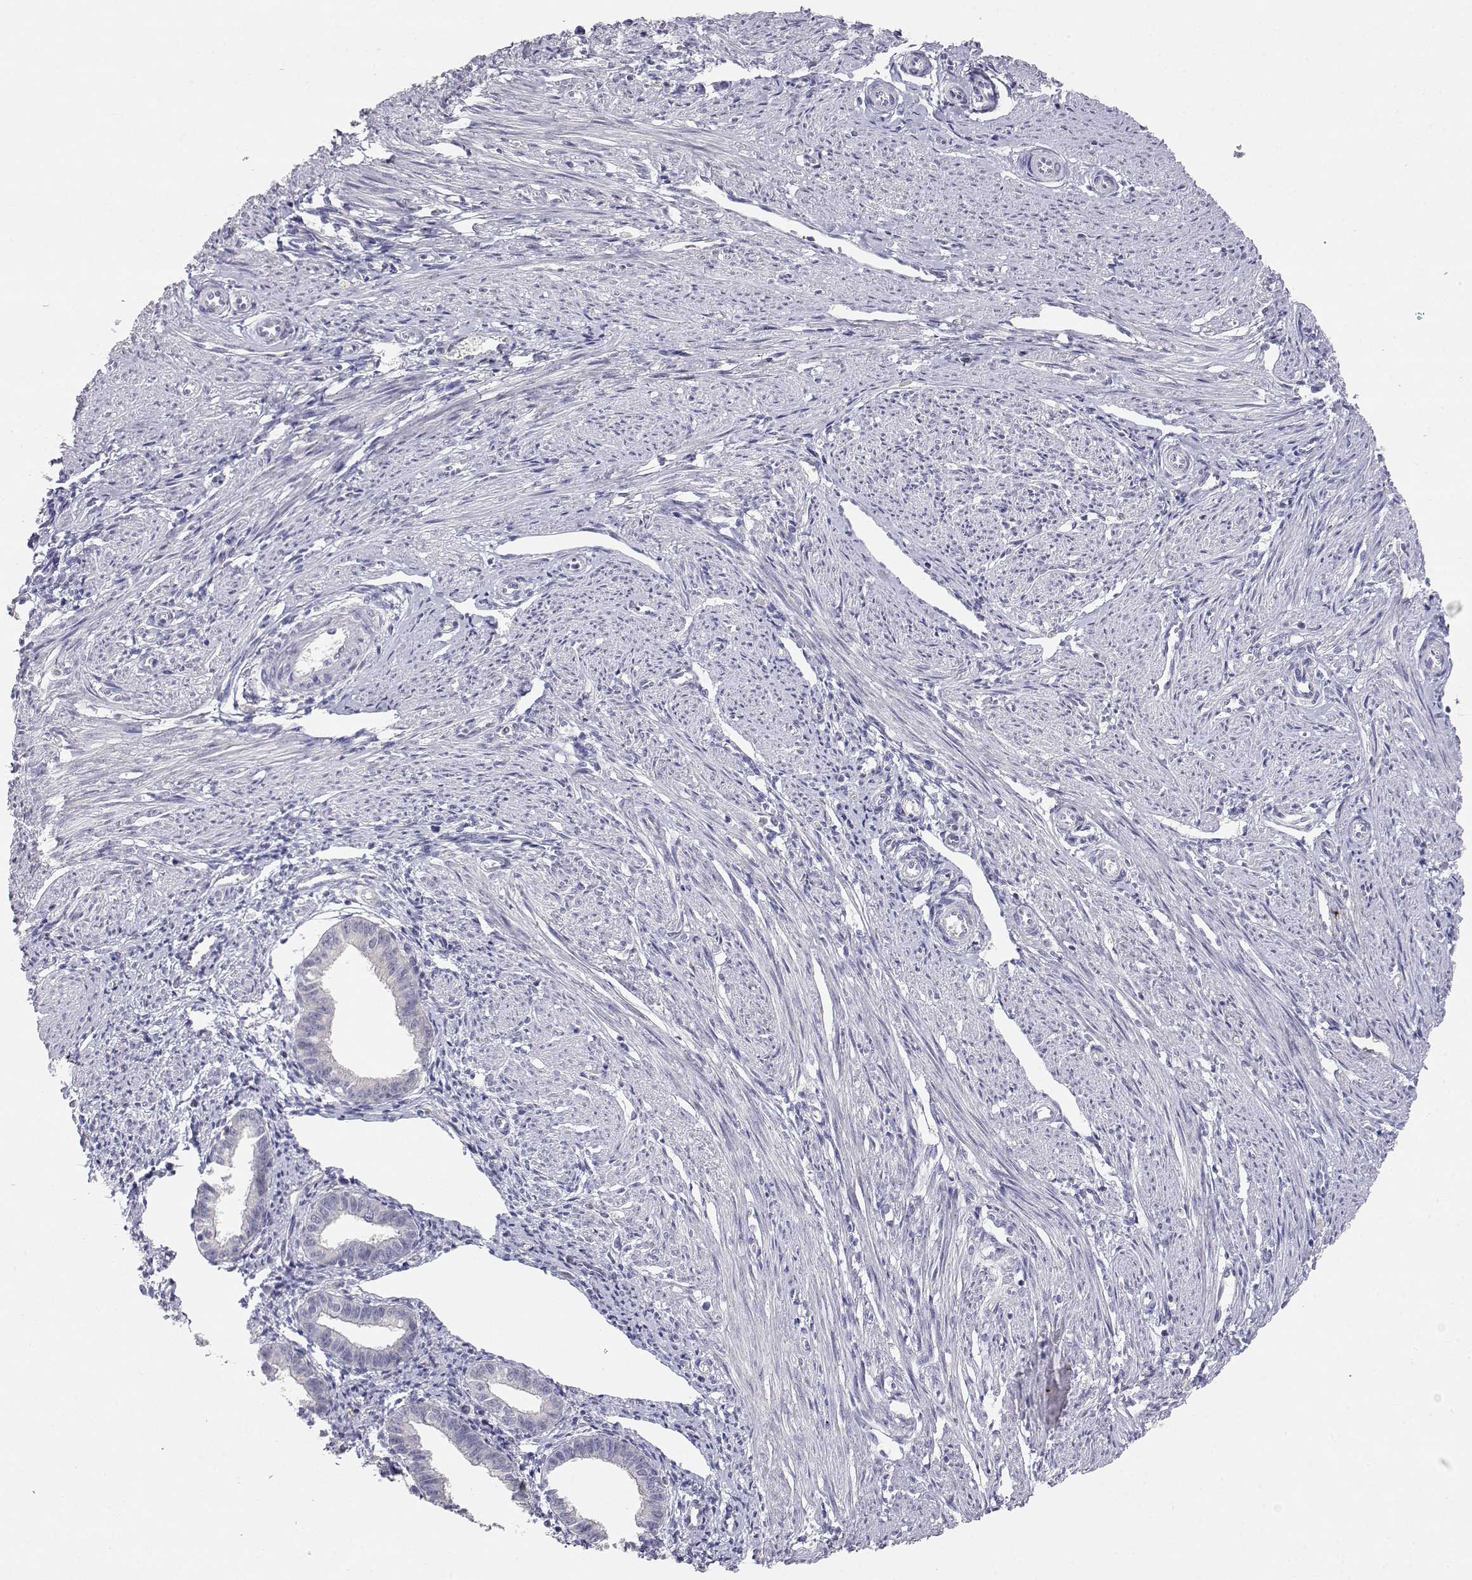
{"staining": {"intensity": "negative", "quantity": "none", "location": "none"}, "tissue": "endometrium", "cell_type": "Cells in endometrial stroma", "image_type": "normal", "snomed": [{"axis": "morphology", "description": "Normal tissue, NOS"}, {"axis": "topography", "description": "Endometrium"}], "caption": "The histopathology image displays no staining of cells in endometrial stroma in benign endometrium.", "gene": "ADA", "patient": {"sex": "female", "age": 37}}